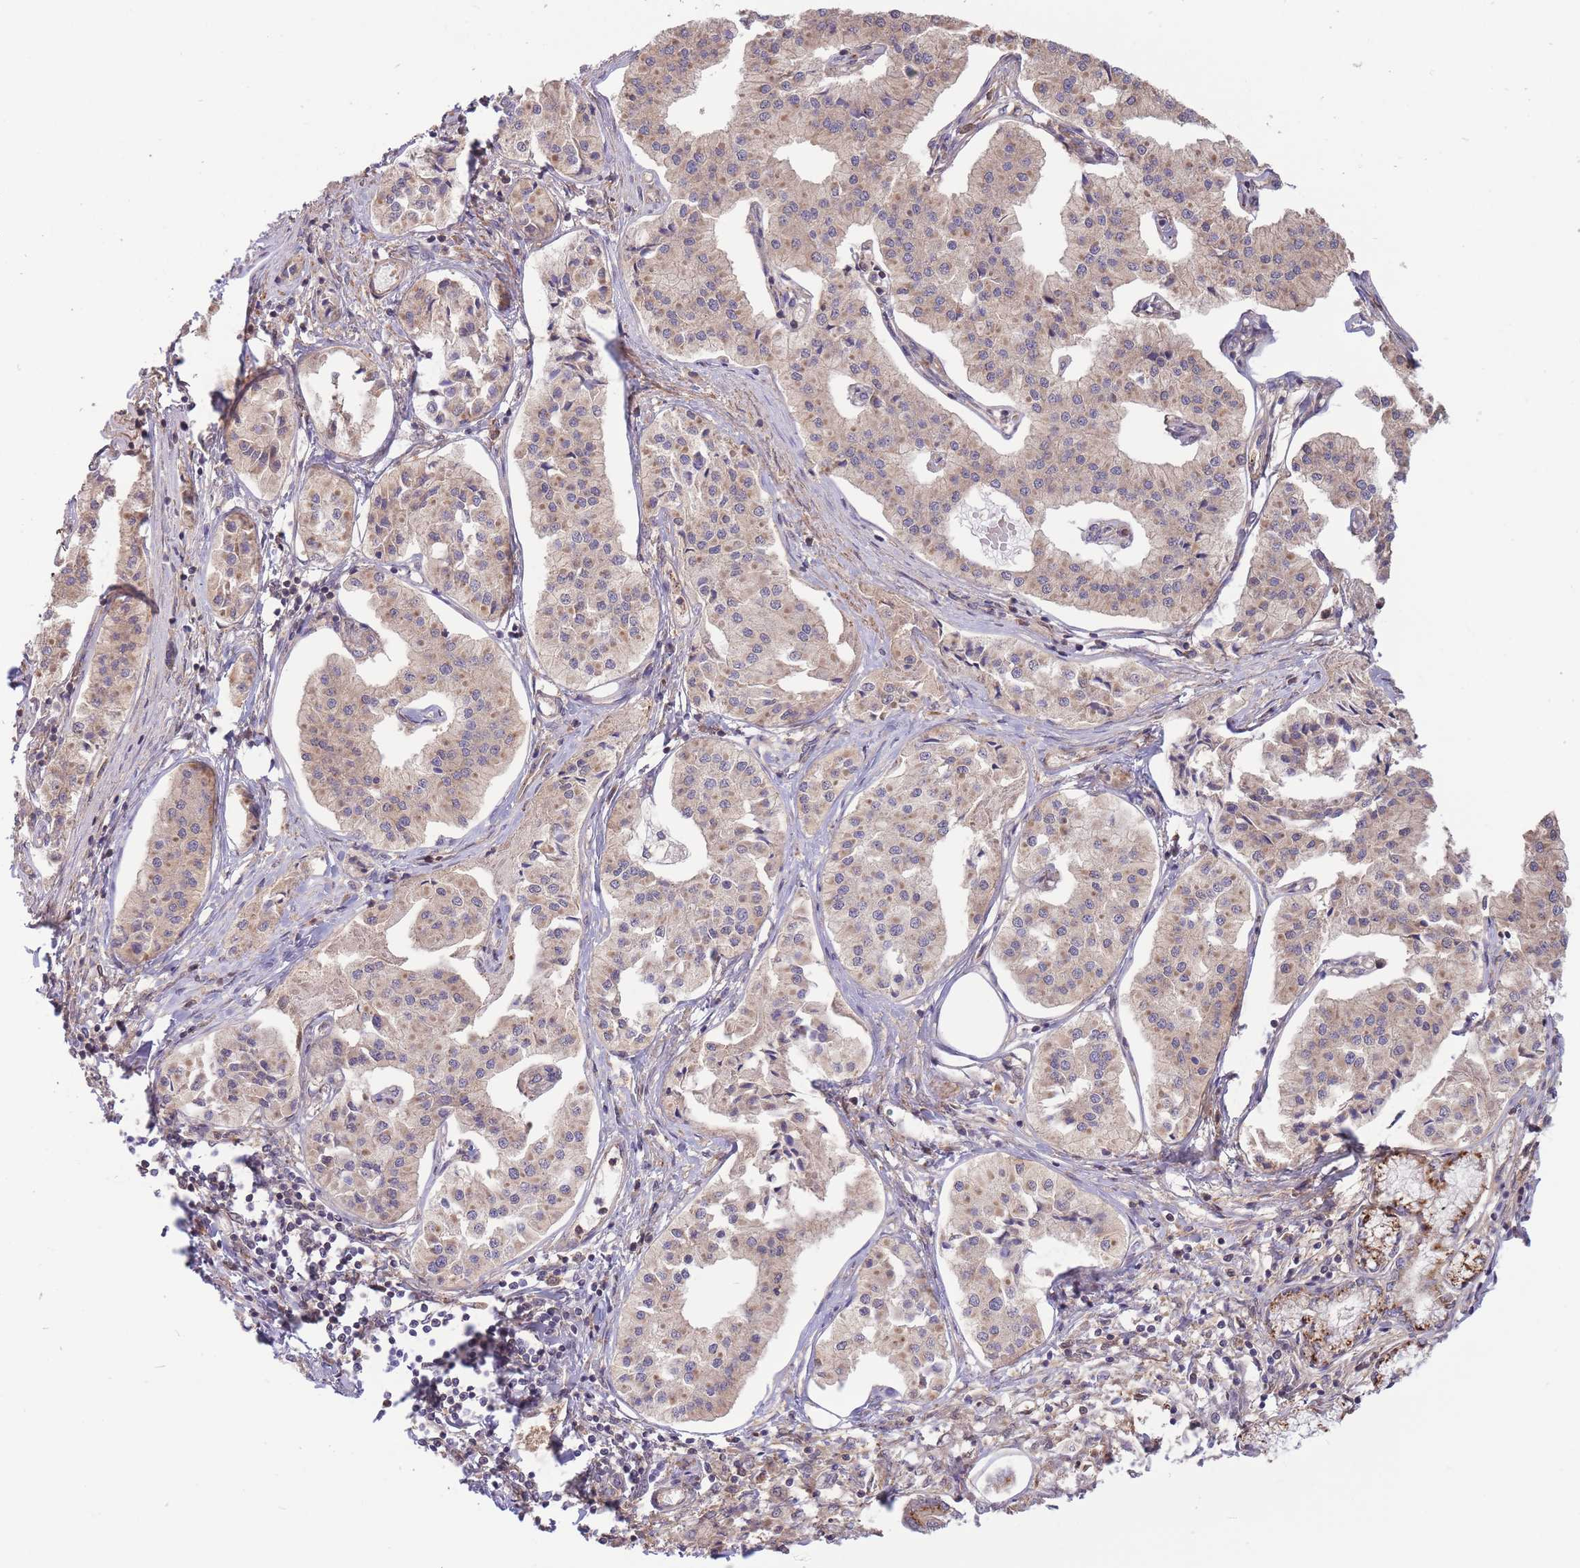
{"staining": {"intensity": "weak", "quantity": ">75%", "location": "cytoplasmic/membranous"}, "tissue": "pancreatic cancer", "cell_type": "Tumor cells", "image_type": "cancer", "snomed": [{"axis": "morphology", "description": "Adenocarcinoma, NOS"}, {"axis": "topography", "description": "Pancreas"}], "caption": "There is low levels of weak cytoplasmic/membranous positivity in tumor cells of pancreatic adenocarcinoma, as demonstrated by immunohistochemical staining (brown color).", "gene": "ZNF304", "patient": {"sex": "female", "age": 50}}